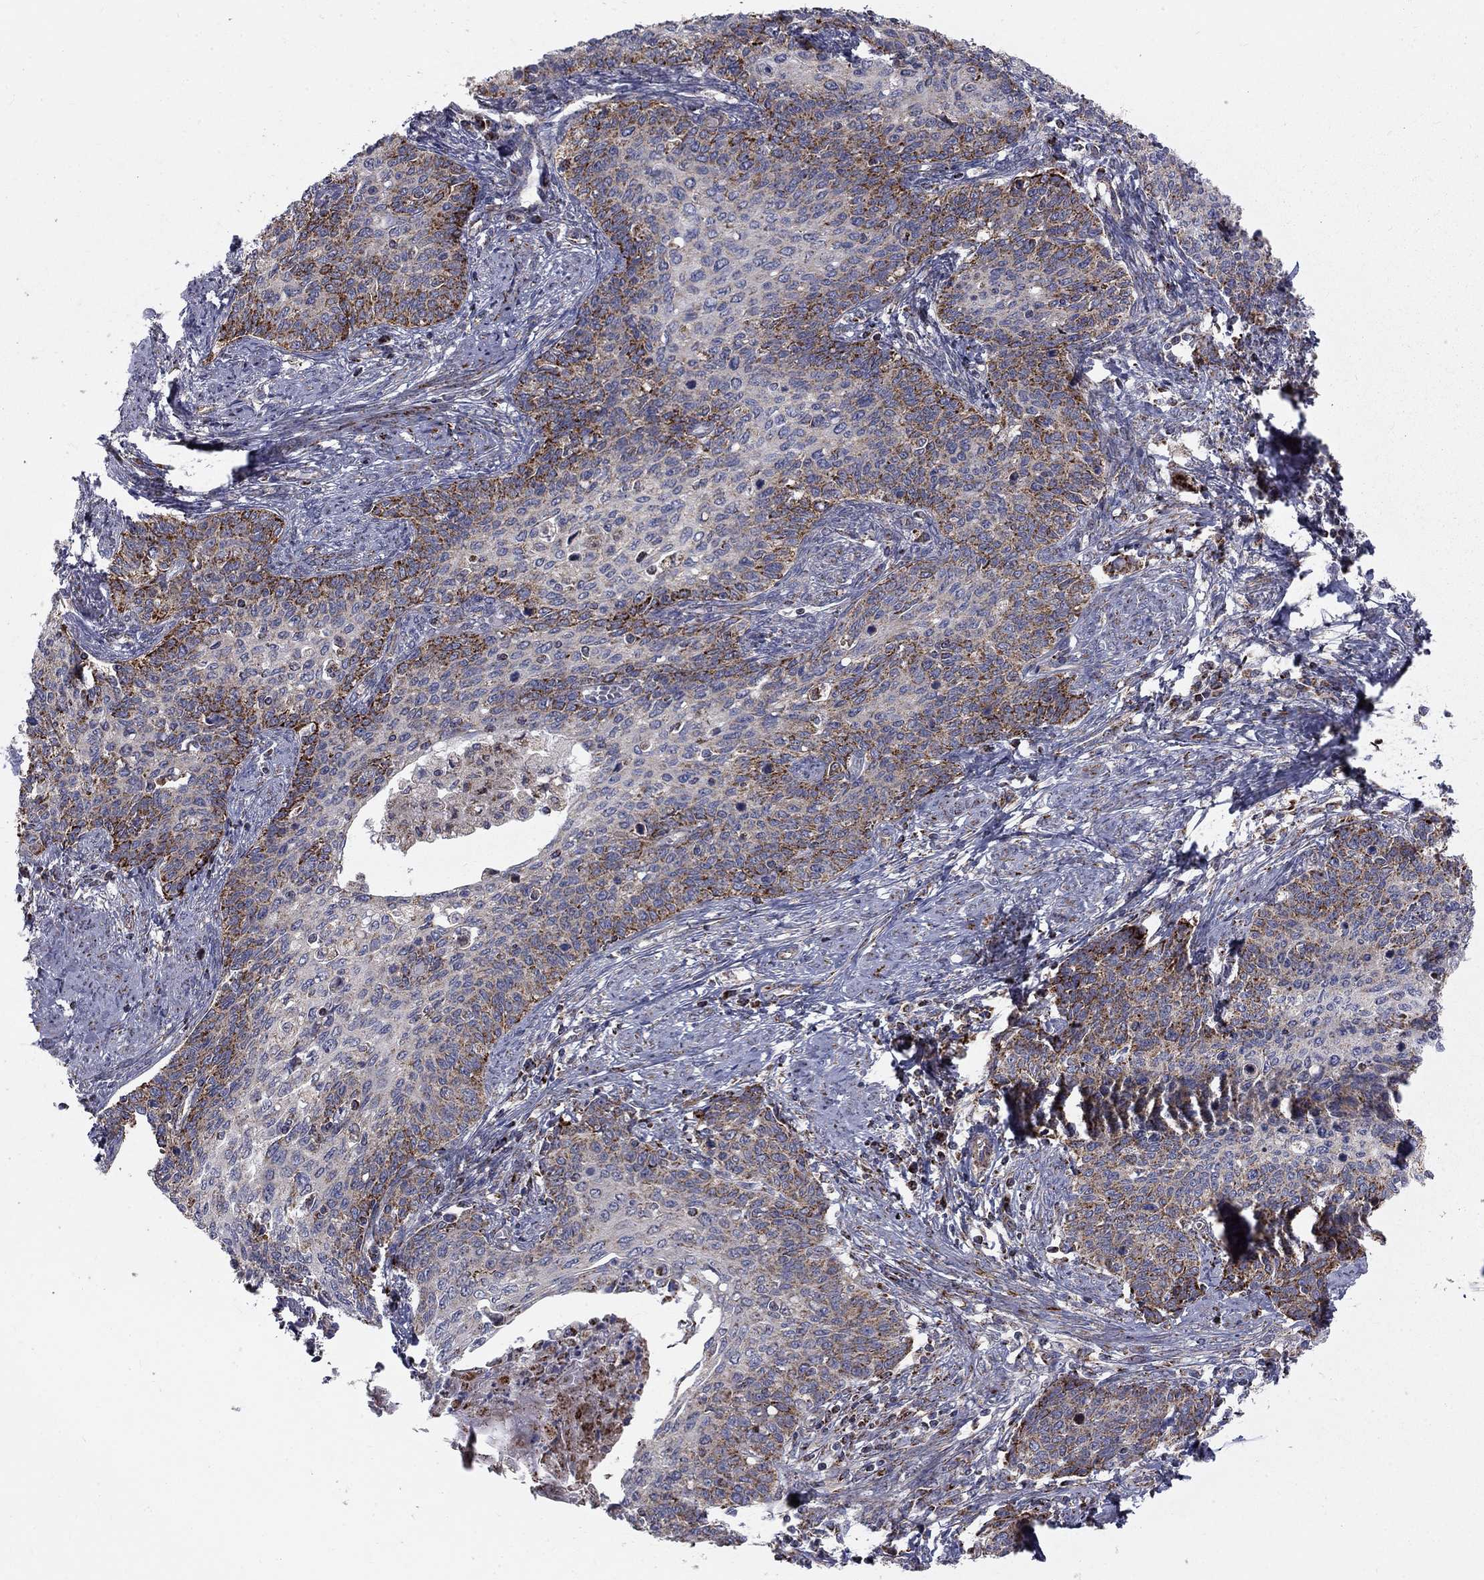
{"staining": {"intensity": "strong", "quantity": "25%-75%", "location": "cytoplasmic/membranous"}, "tissue": "cervical cancer", "cell_type": "Tumor cells", "image_type": "cancer", "snomed": [{"axis": "morphology", "description": "Normal tissue, NOS"}, {"axis": "morphology", "description": "Squamous cell carcinoma, NOS"}, {"axis": "topography", "description": "Cervix"}], "caption": "Immunohistochemical staining of squamous cell carcinoma (cervical) demonstrates high levels of strong cytoplasmic/membranous protein staining in approximately 25%-75% of tumor cells. (DAB (3,3'-diaminobenzidine) = brown stain, brightfield microscopy at high magnification).", "gene": "ALDH1B1", "patient": {"sex": "female", "age": 39}}